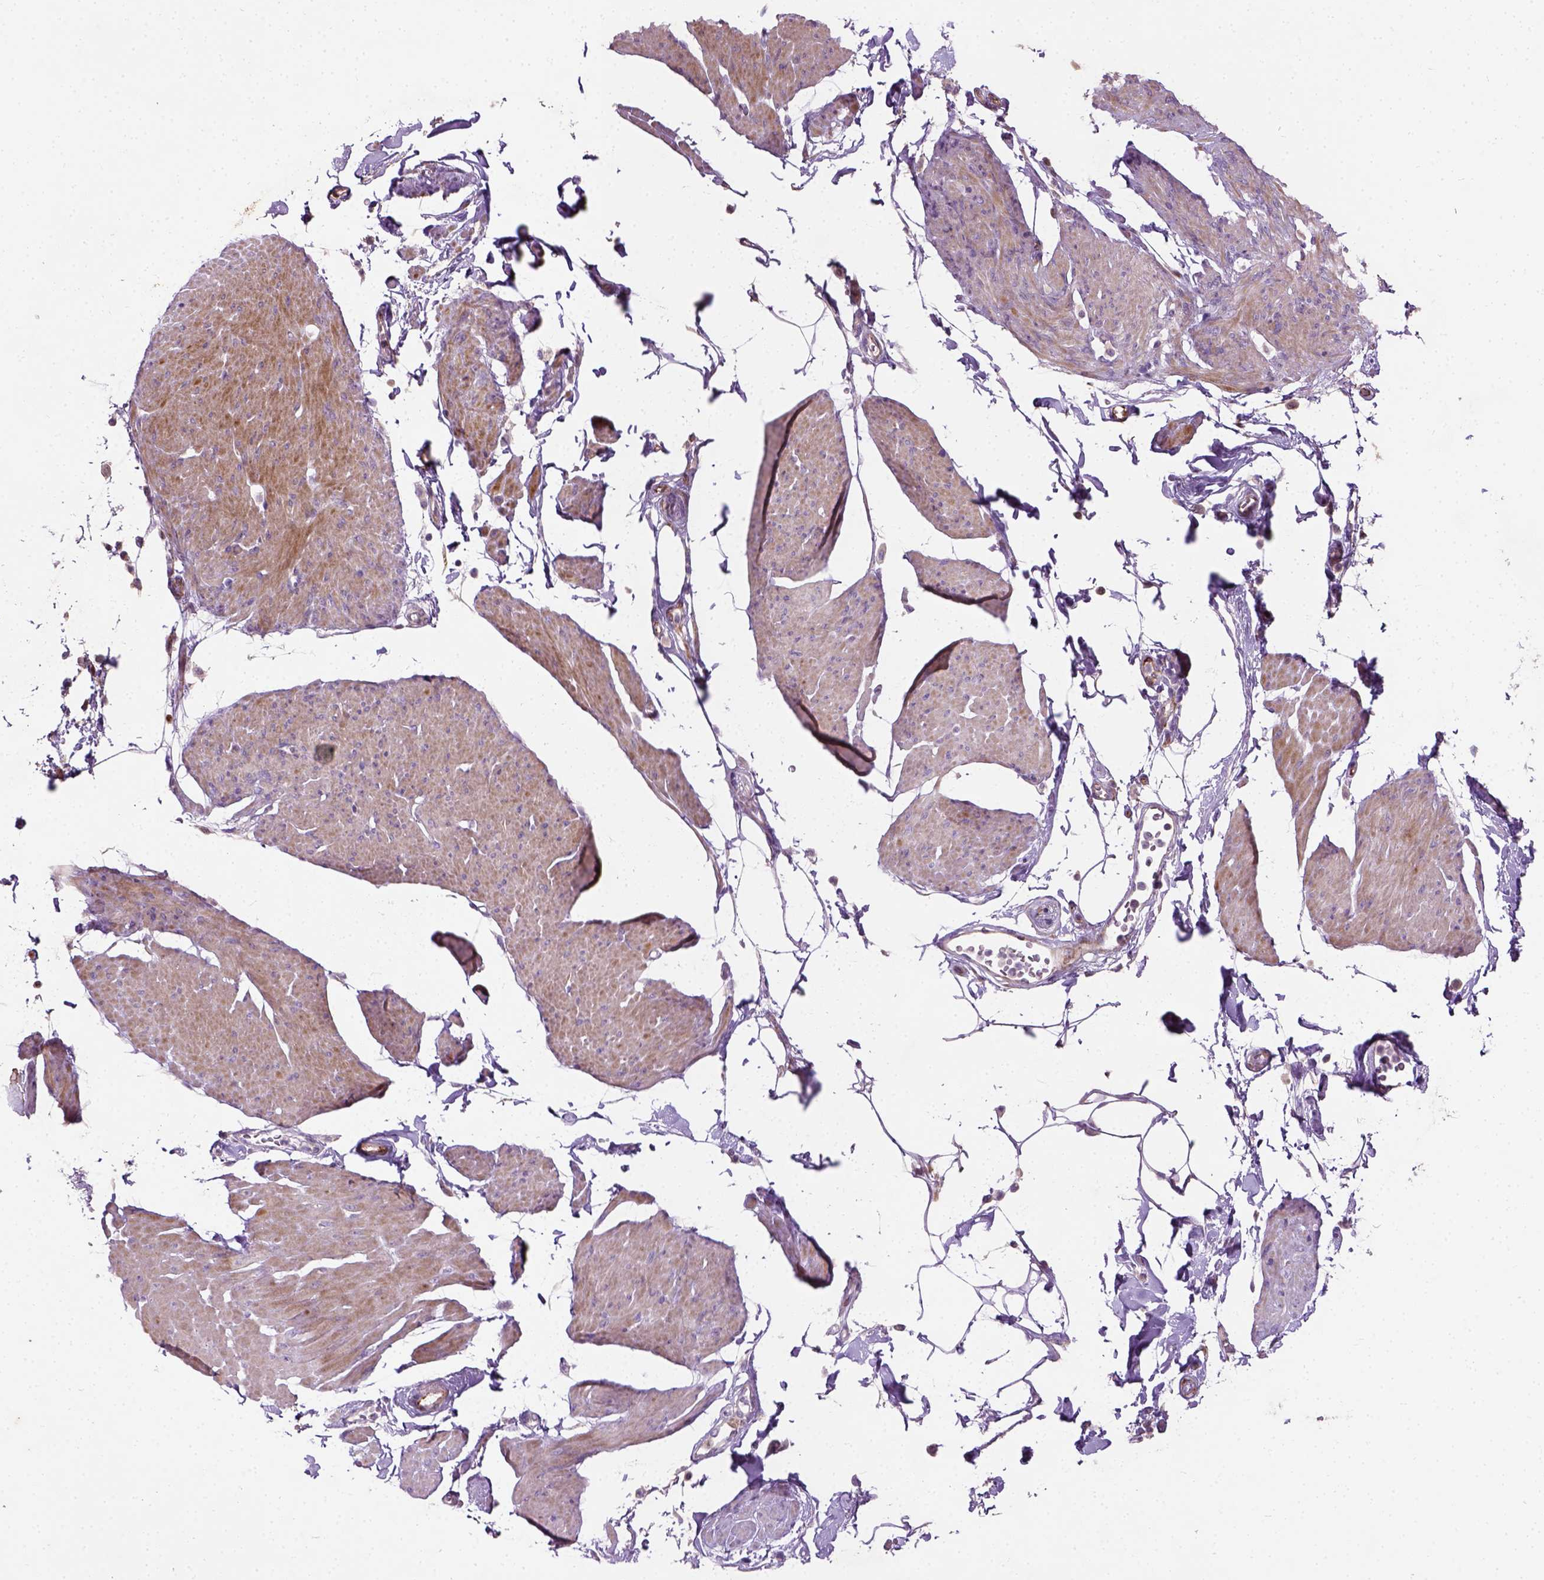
{"staining": {"intensity": "moderate", "quantity": "<25%", "location": "cytoplasmic/membranous"}, "tissue": "smooth muscle", "cell_type": "Smooth muscle cells", "image_type": "normal", "snomed": [{"axis": "morphology", "description": "Normal tissue, NOS"}, {"axis": "topography", "description": "Adipose tissue"}, {"axis": "topography", "description": "Smooth muscle"}, {"axis": "topography", "description": "Peripheral nerve tissue"}], "caption": "Protein staining of benign smooth muscle displays moderate cytoplasmic/membranous staining in about <25% of smooth muscle cells.", "gene": "PKP3", "patient": {"sex": "male", "age": 83}}